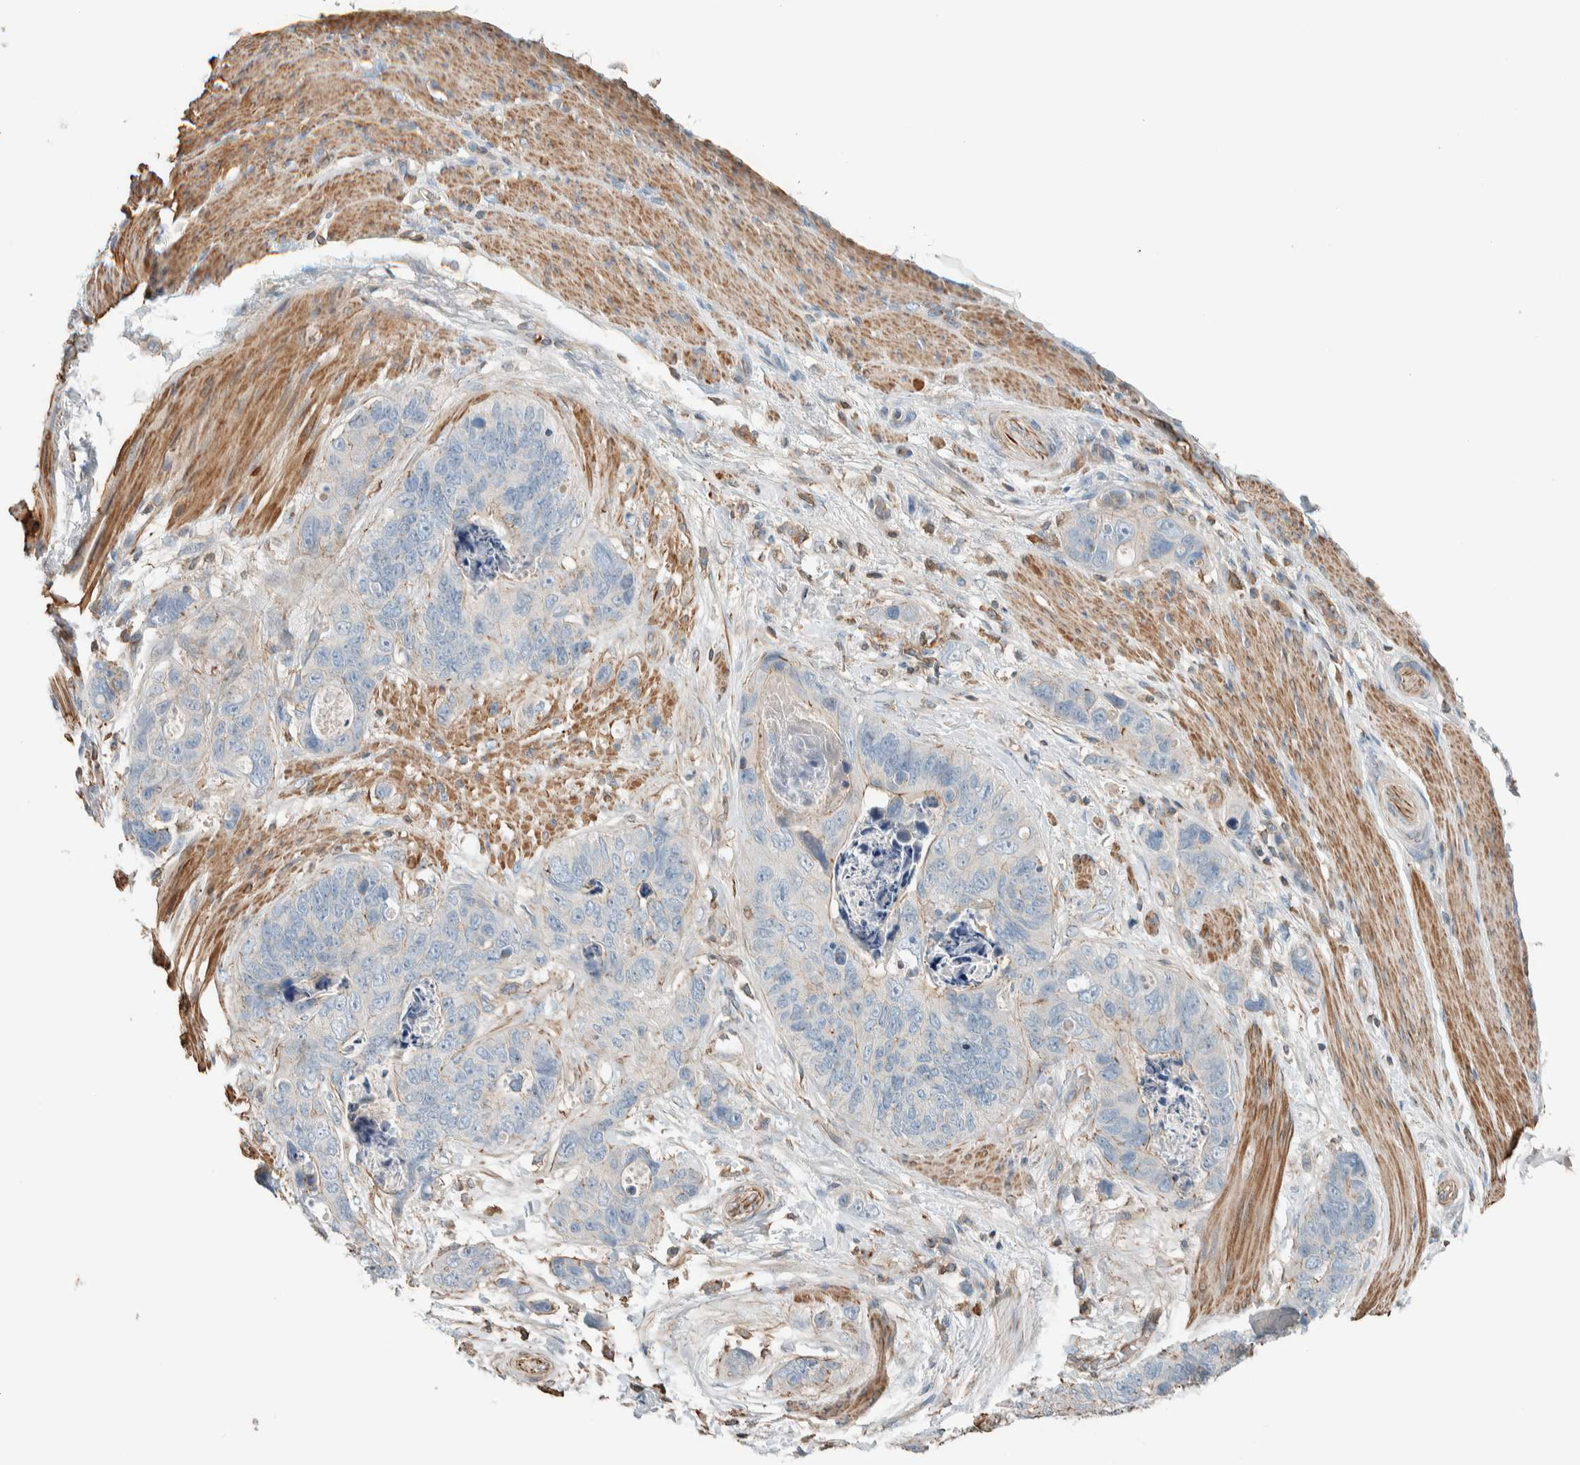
{"staining": {"intensity": "negative", "quantity": "none", "location": "none"}, "tissue": "stomach cancer", "cell_type": "Tumor cells", "image_type": "cancer", "snomed": [{"axis": "morphology", "description": "Normal tissue, NOS"}, {"axis": "morphology", "description": "Adenocarcinoma, NOS"}, {"axis": "topography", "description": "Stomach"}], "caption": "This is an immunohistochemistry (IHC) histopathology image of human stomach adenocarcinoma. There is no staining in tumor cells.", "gene": "CTBP2", "patient": {"sex": "female", "age": 89}}